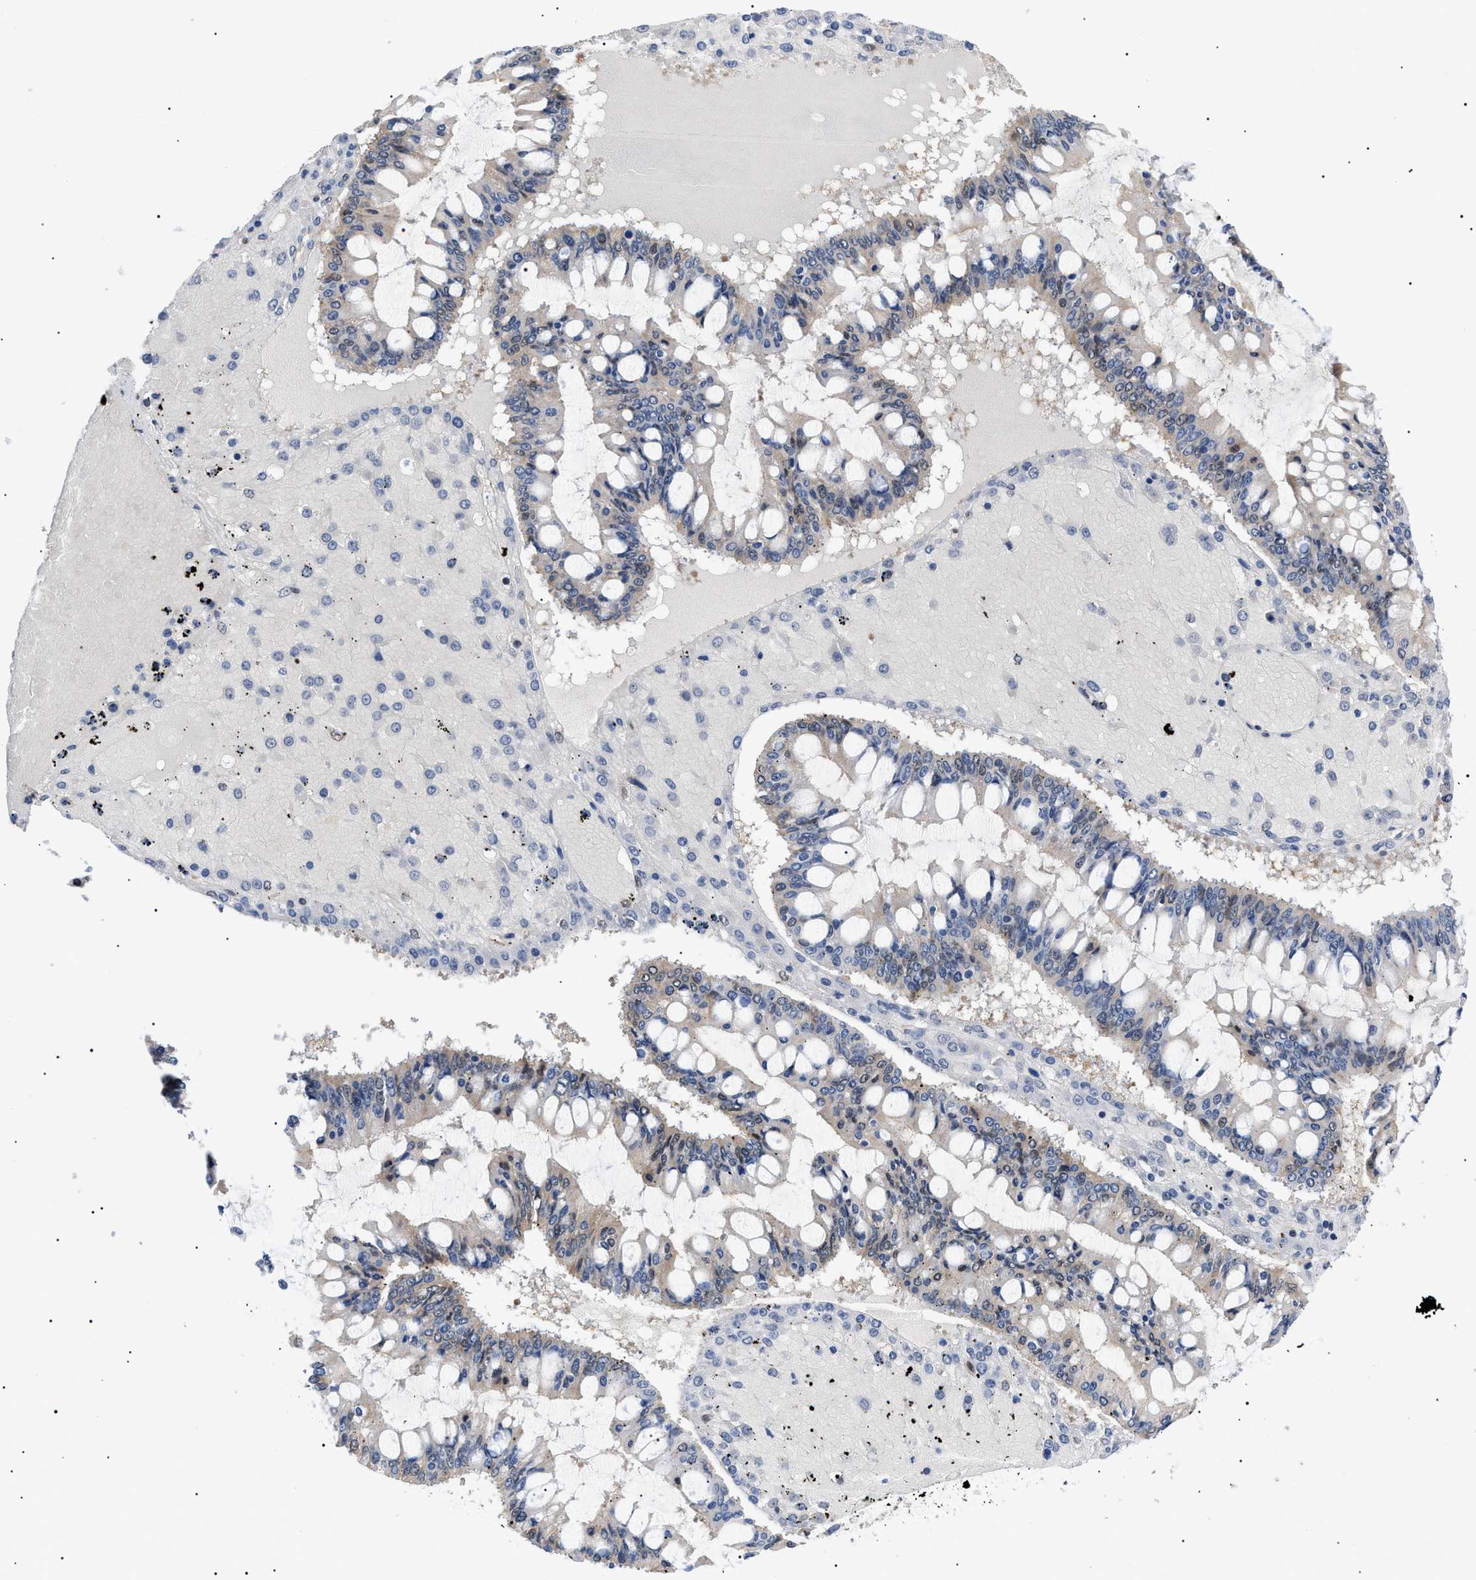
{"staining": {"intensity": "weak", "quantity": "25%-75%", "location": "cytoplasmic/membranous"}, "tissue": "ovarian cancer", "cell_type": "Tumor cells", "image_type": "cancer", "snomed": [{"axis": "morphology", "description": "Cystadenocarcinoma, mucinous, NOS"}, {"axis": "topography", "description": "Ovary"}], "caption": "Immunohistochemistry (IHC) (DAB) staining of mucinous cystadenocarcinoma (ovarian) shows weak cytoplasmic/membranous protein expression in approximately 25%-75% of tumor cells.", "gene": "GARRE1", "patient": {"sex": "female", "age": 73}}